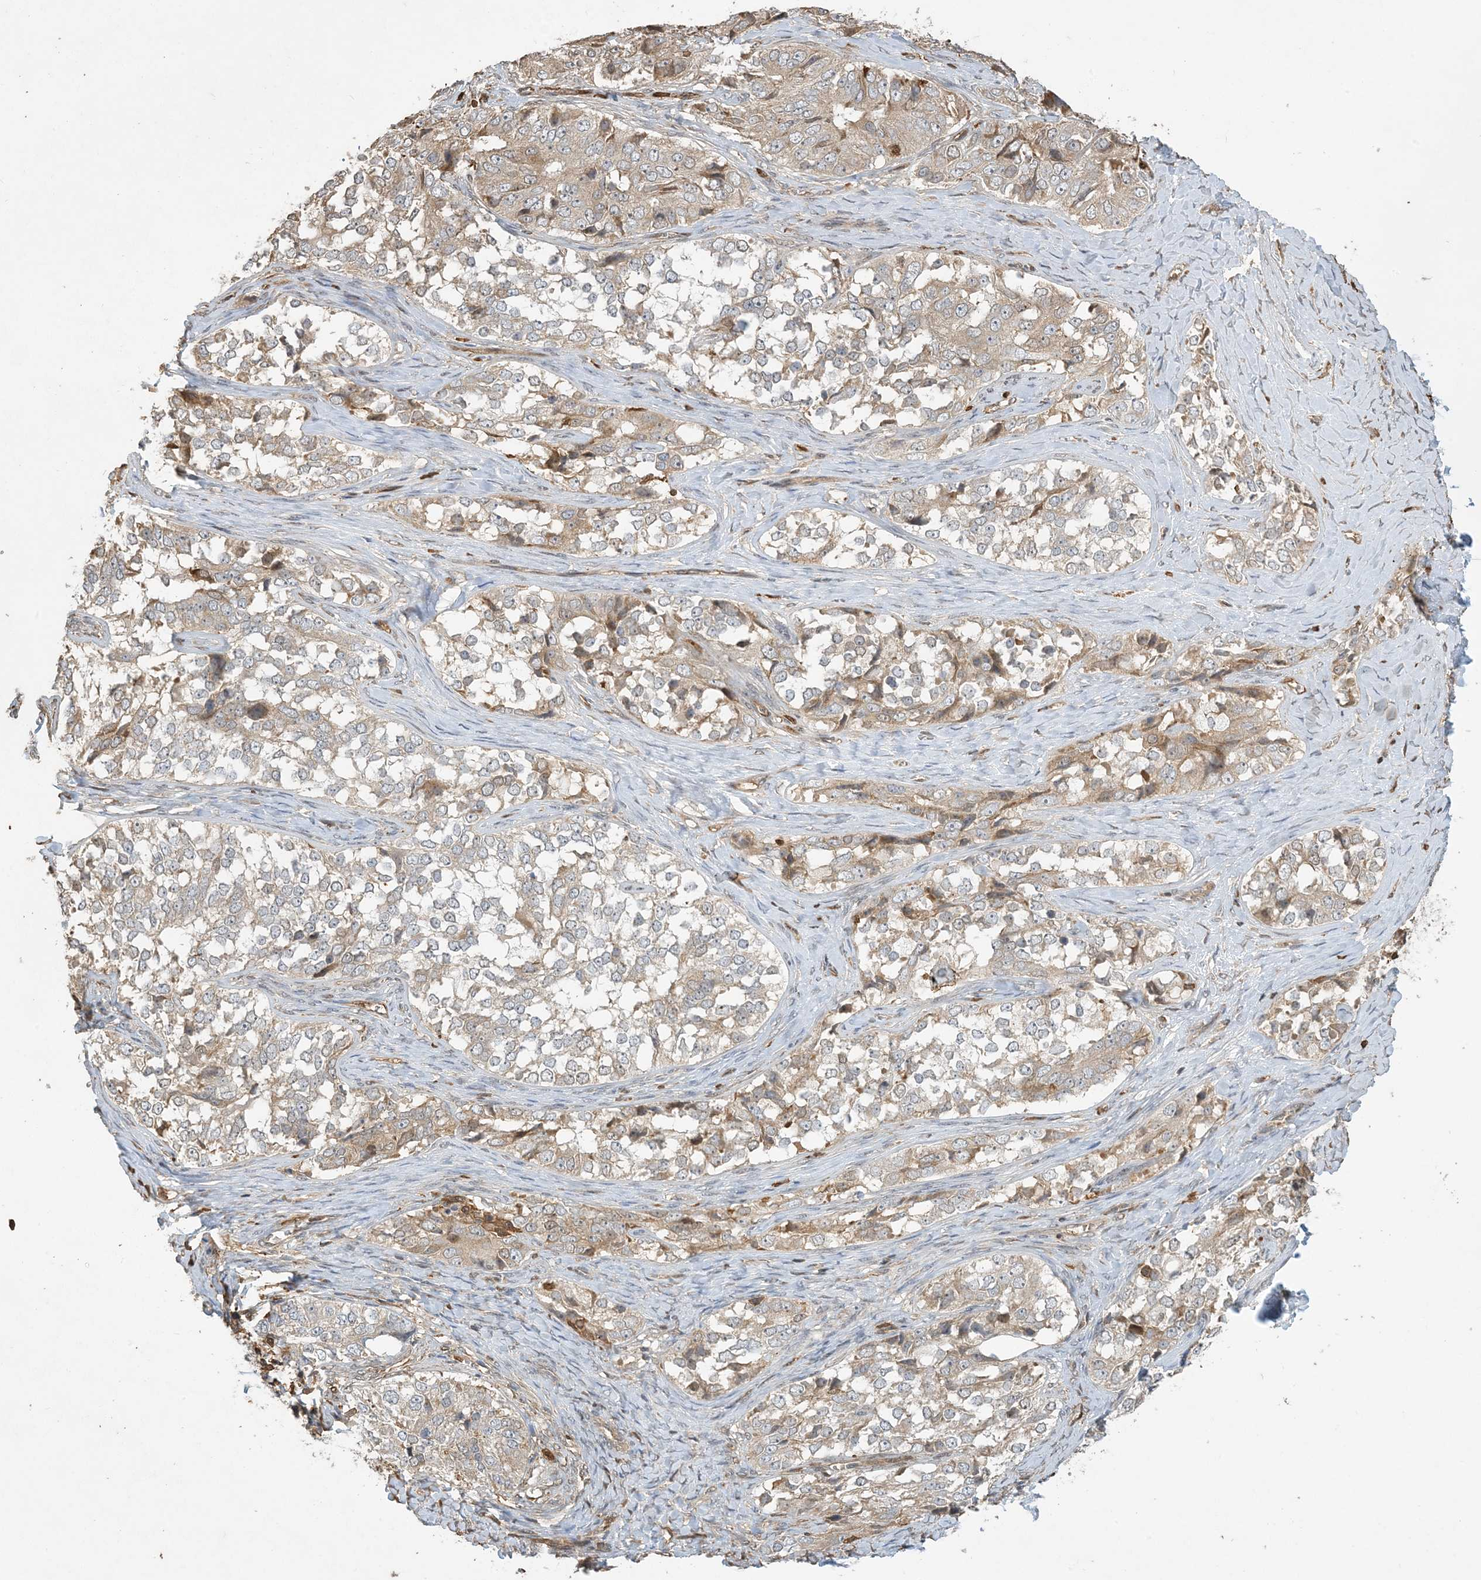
{"staining": {"intensity": "weak", "quantity": ">75%", "location": "cytoplasmic/membranous"}, "tissue": "ovarian cancer", "cell_type": "Tumor cells", "image_type": "cancer", "snomed": [{"axis": "morphology", "description": "Carcinoma, endometroid"}, {"axis": "topography", "description": "Ovary"}], "caption": "Tumor cells show low levels of weak cytoplasmic/membranous positivity in about >75% of cells in human ovarian endometroid carcinoma. (Brightfield microscopy of DAB IHC at high magnification).", "gene": "TMSB4X", "patient": {"sex": "female", "age": 51}}